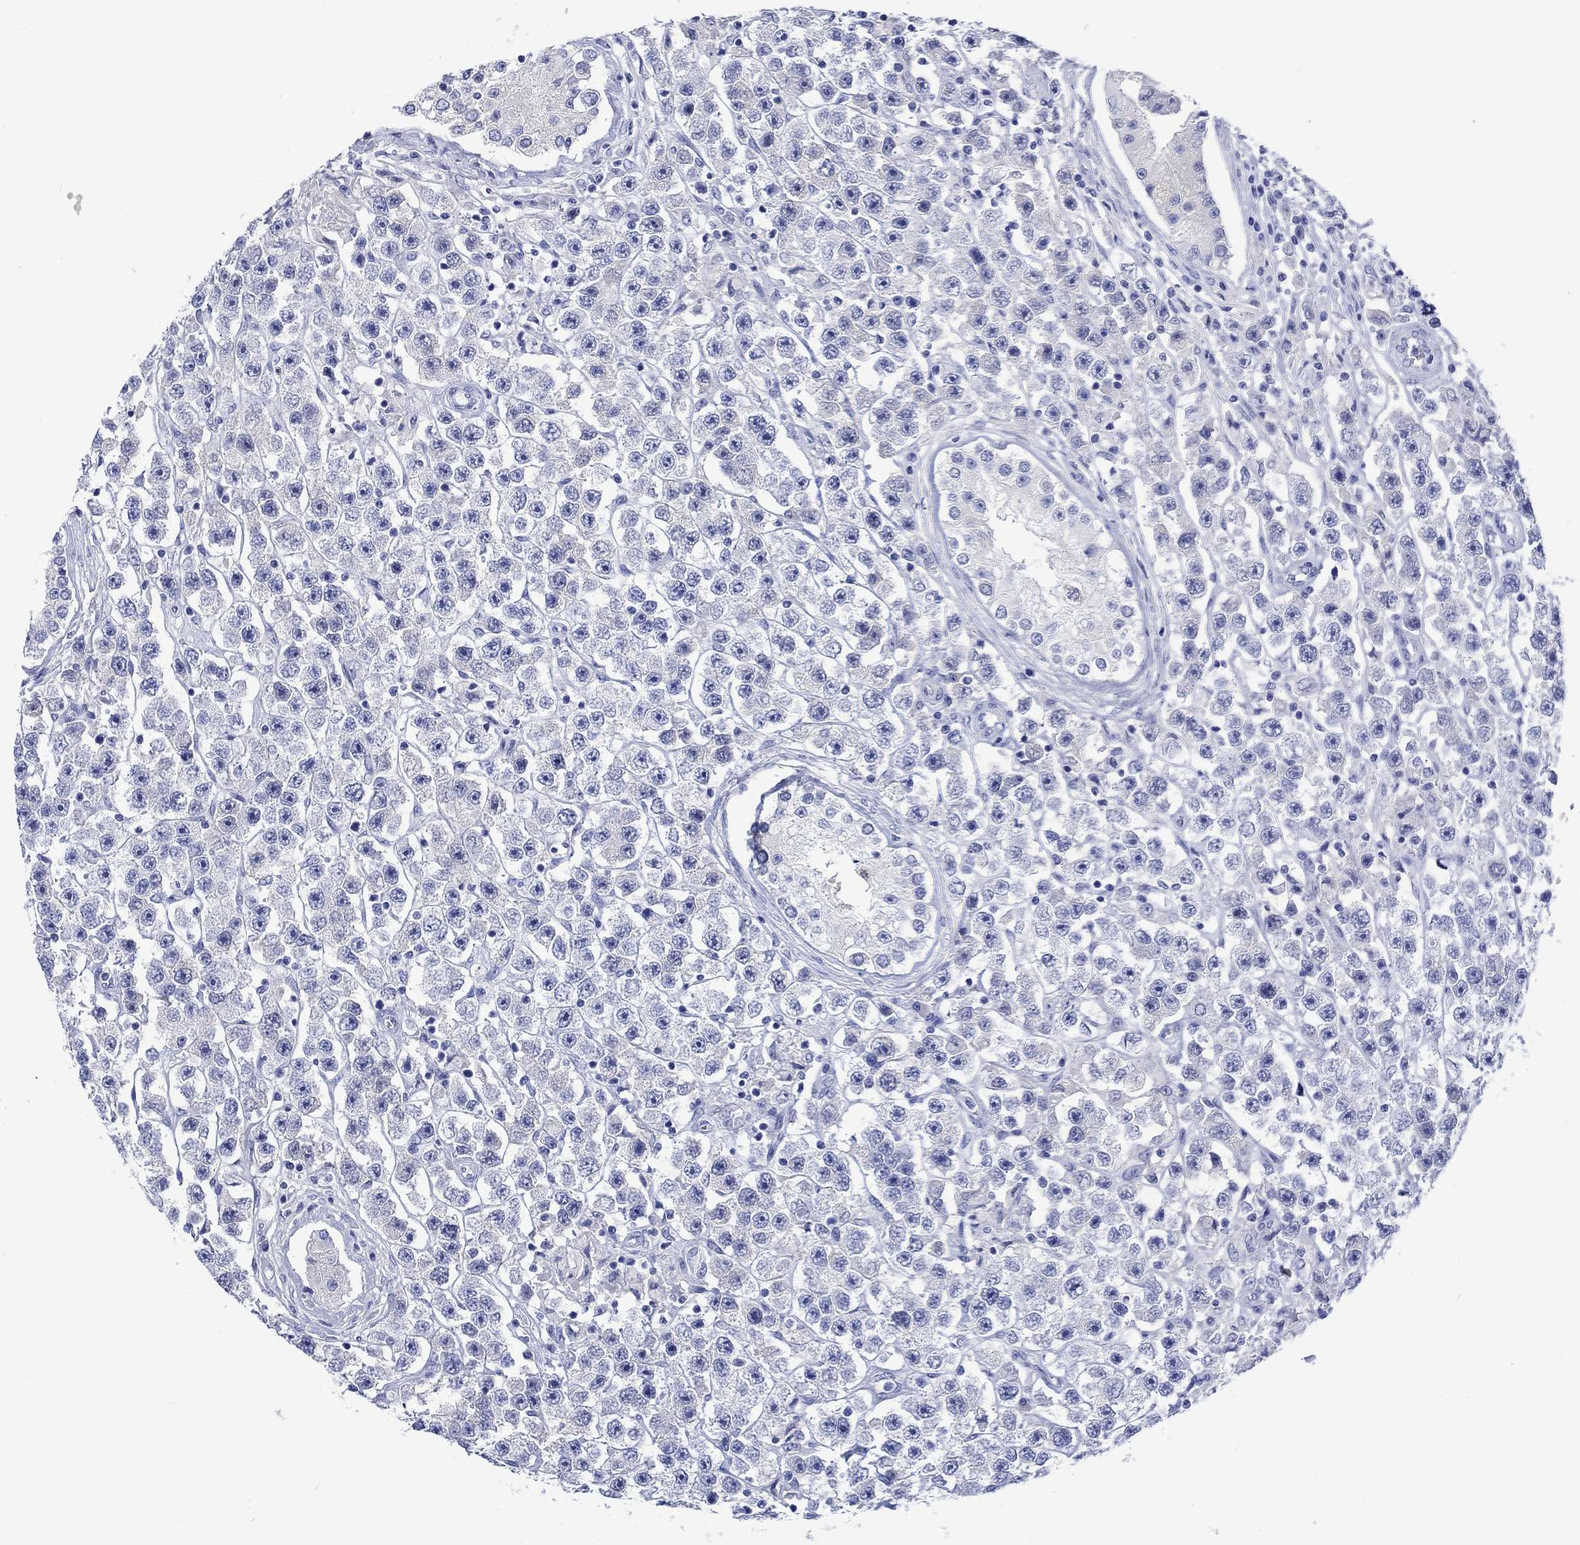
{"staining": {"intensity": "negative", "quantity": "none", "location": "none"}, "tissue": "testis cancer", "cell_type": "Tumor cells", "image_type": "cancer", "snomed": [{"axis": "morphology", "description": "Seminoma, NOS"}, {"axis": "topography", "description": "Testis"}], "caption": "An immunohistochemistry (IHC) histopathology image of testis seminoma is shown. There is no staining in tumor cells of testis seminoma.", "gene": "CACNG3", "patient": {"sex": "male", "age": 45}}